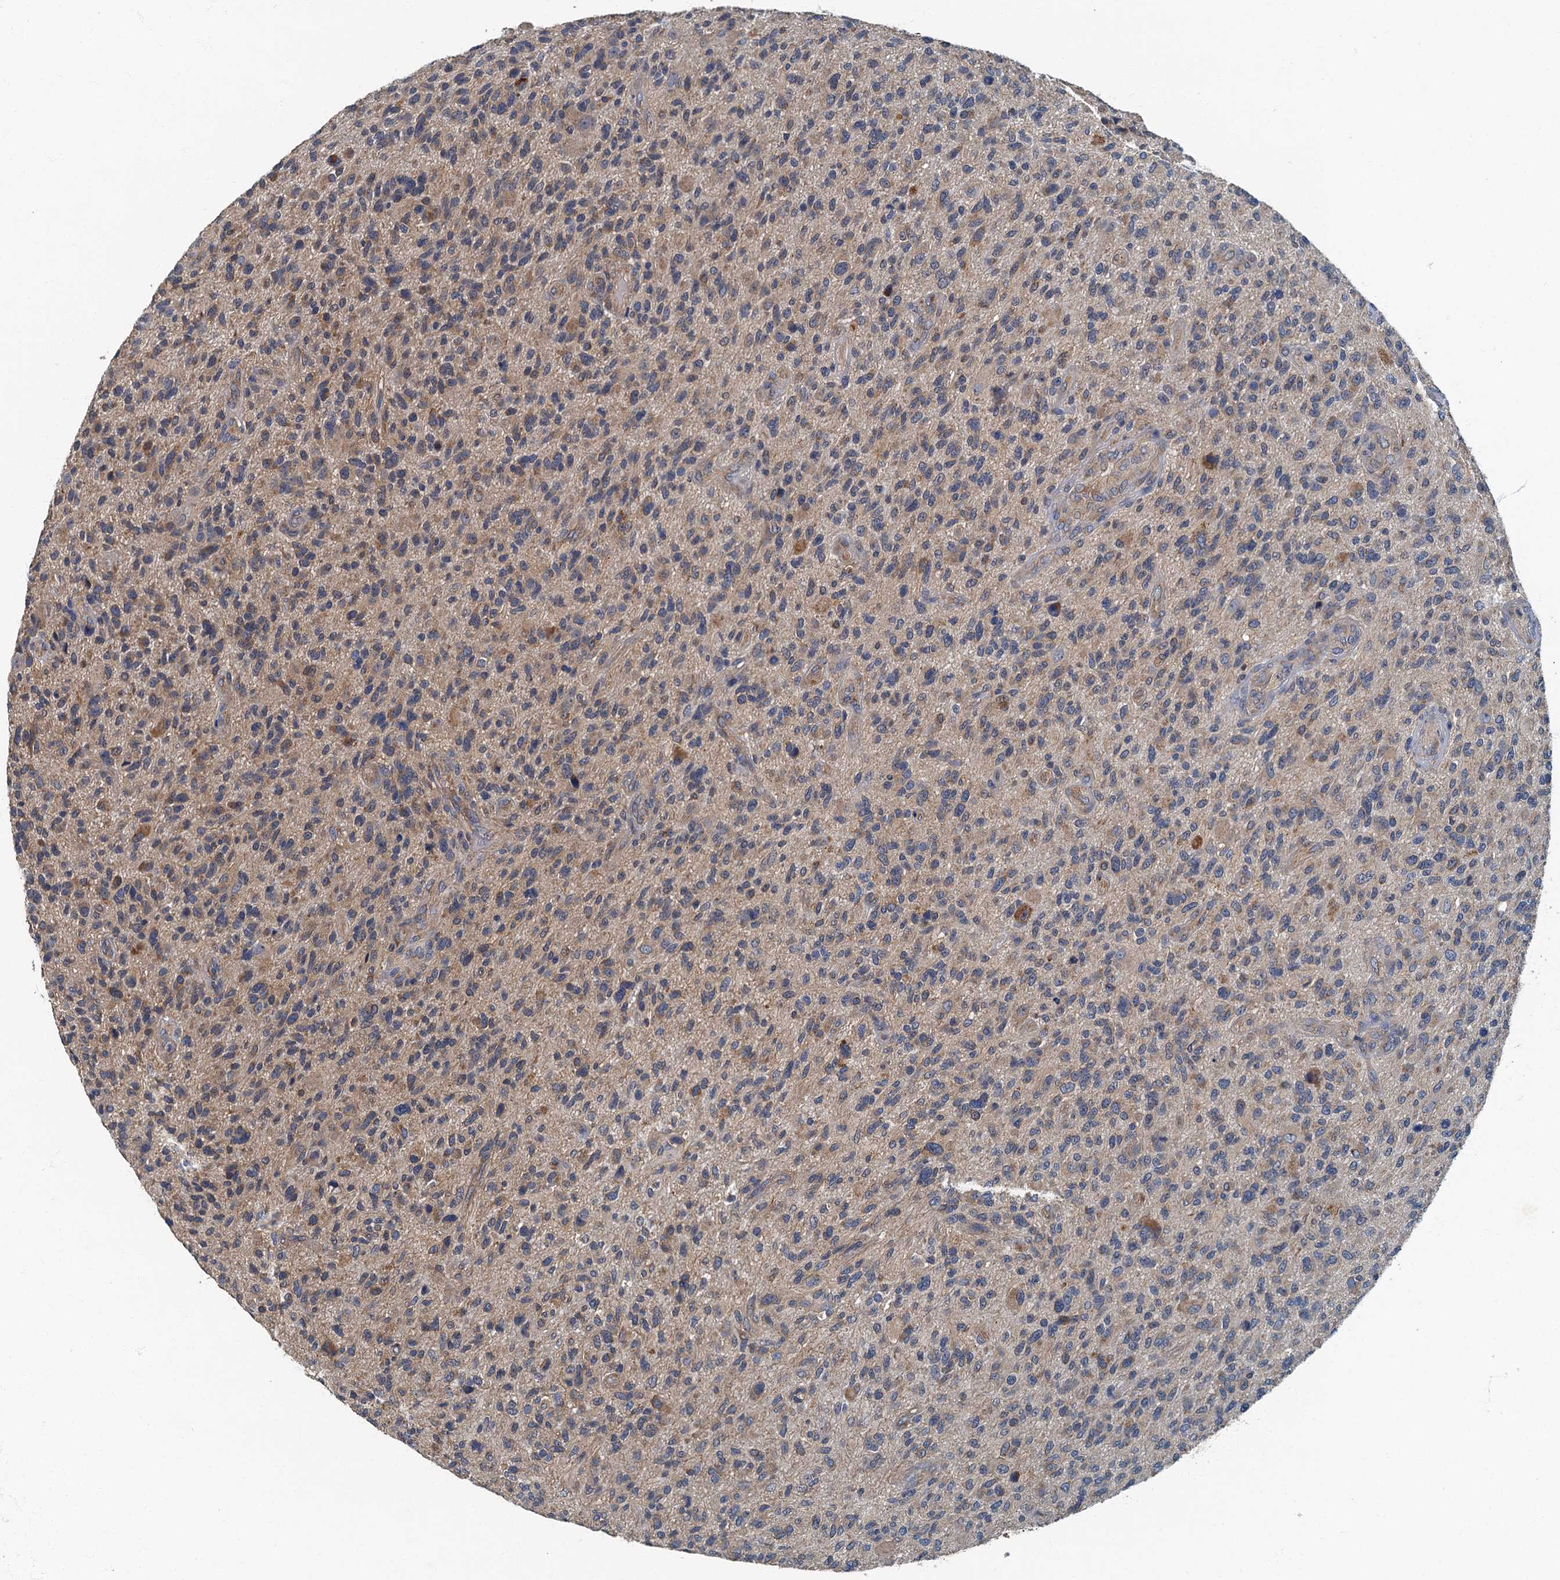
{"staining": {"intensity": "weak", "quantity": "25%-75%", "location": "cytoplasmic/membranous"}, "tissue": "glioma", "cell_type": "Tumor cells", "image_type": "cancer", "snomed": [{"axis": "morphology", "description": "Glioma, malignant, High grade"}, {"axis": "topography", "description": "Brain"}], "caption": "DAB (3,3'-diaminobenzidine) immunohistochemical staining of malignant glioma (high-grade) reveals weak cytoplasmic/membranous protein staining in approximately 25%-75% of tumor cells.", "gene": "DDX49", "patient": {"sex": "male", "age": 47}}